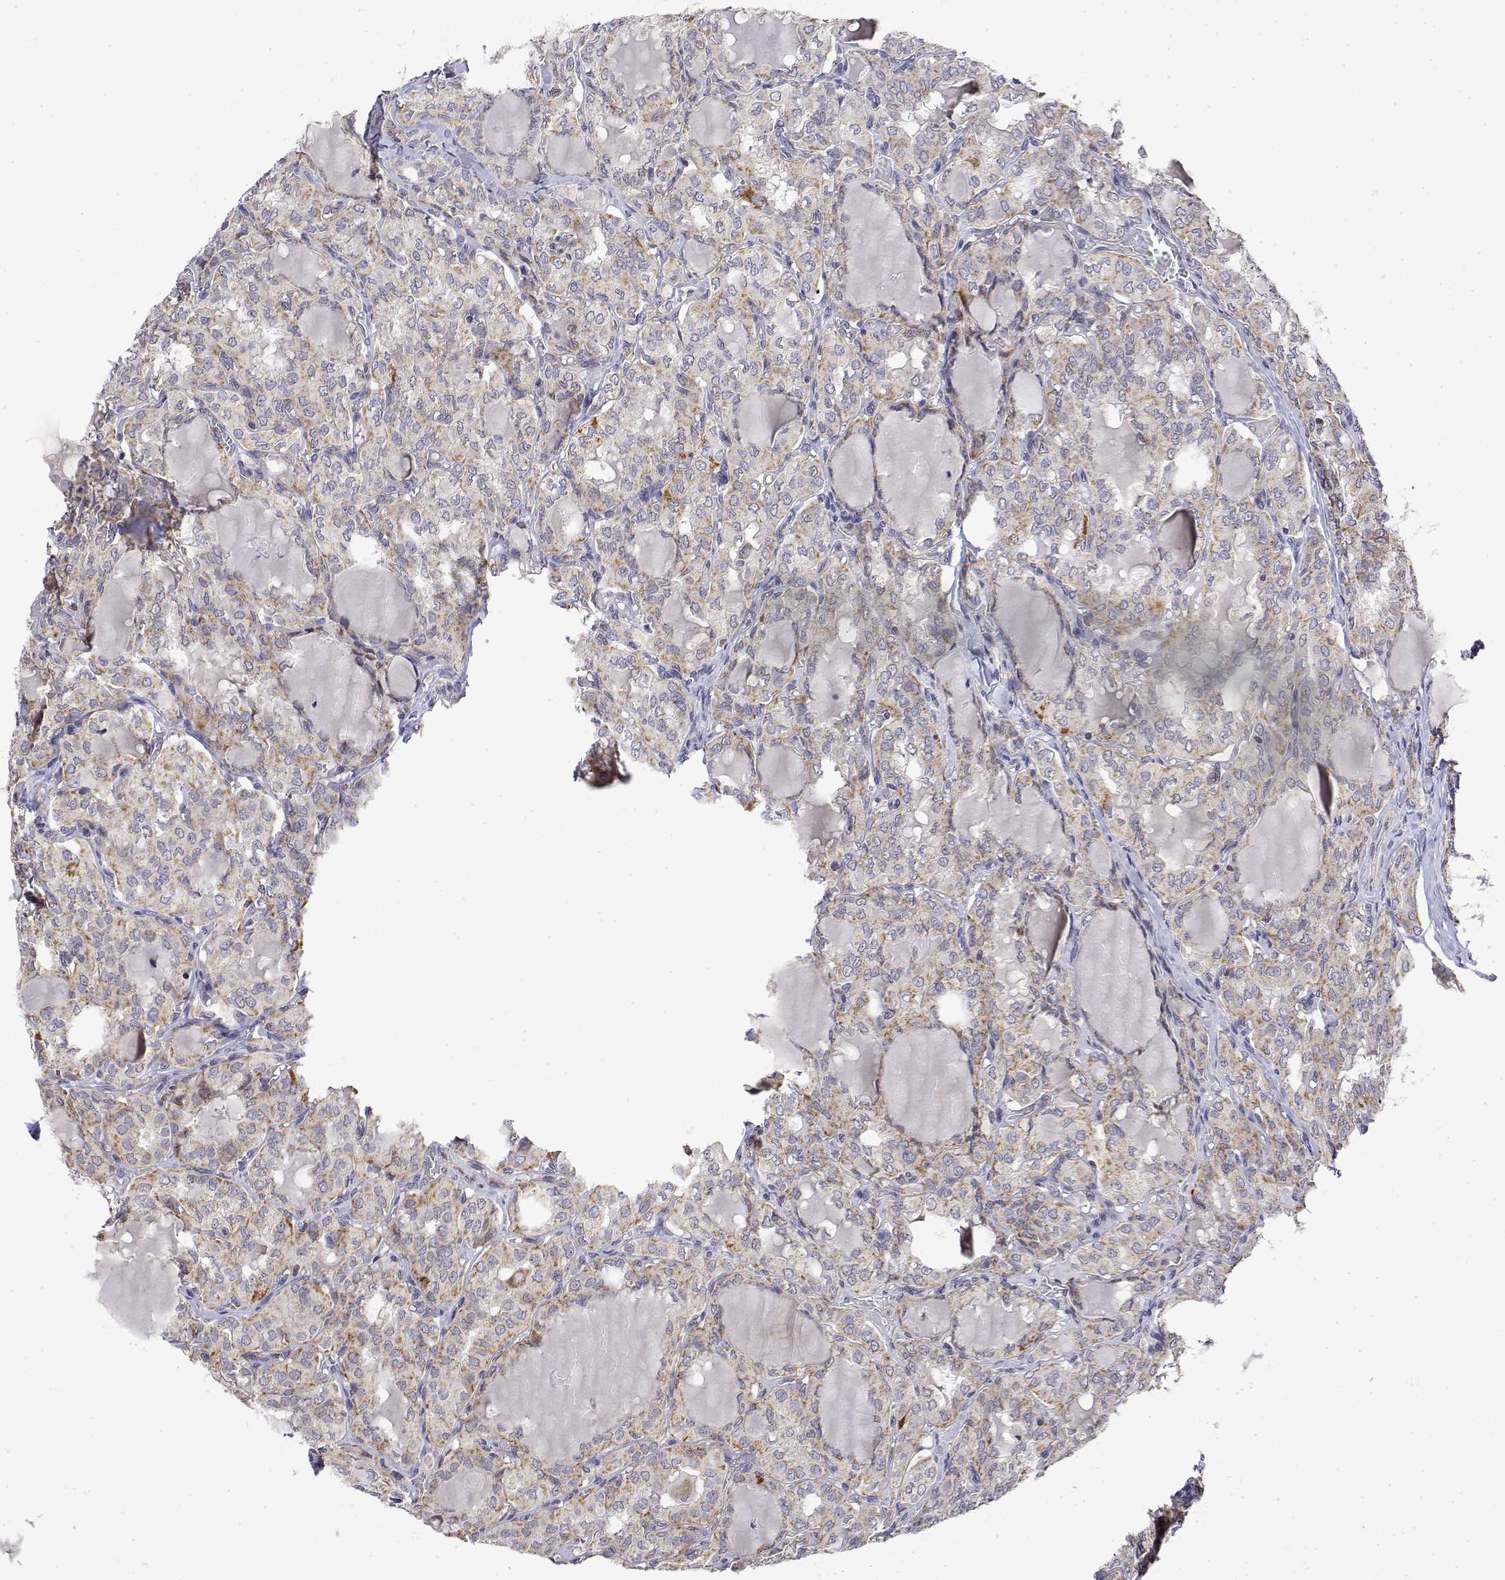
{"staining": {"intensity": "moderate", "quantity": "<25%", "location": "cytoplasmic/membranous"}, "tissue": "thyroid cancer", "cell_type": "Tumor cells", "image_type": "cancer", "snomed": [{"axis": "morphology", "description": "Papillary adenocarcinoma, NOS"}, {"axis": "topography", "description": "Thyroid gland"}], "caption": "Moderate cytoplasmic/membranous protein positivity is identified in approximately <25% of tumor cells in thyroid papillary adenocarcinoma.", "gene": "GADD45GIP1", "patient": {"sex": "male", "age": 20}}